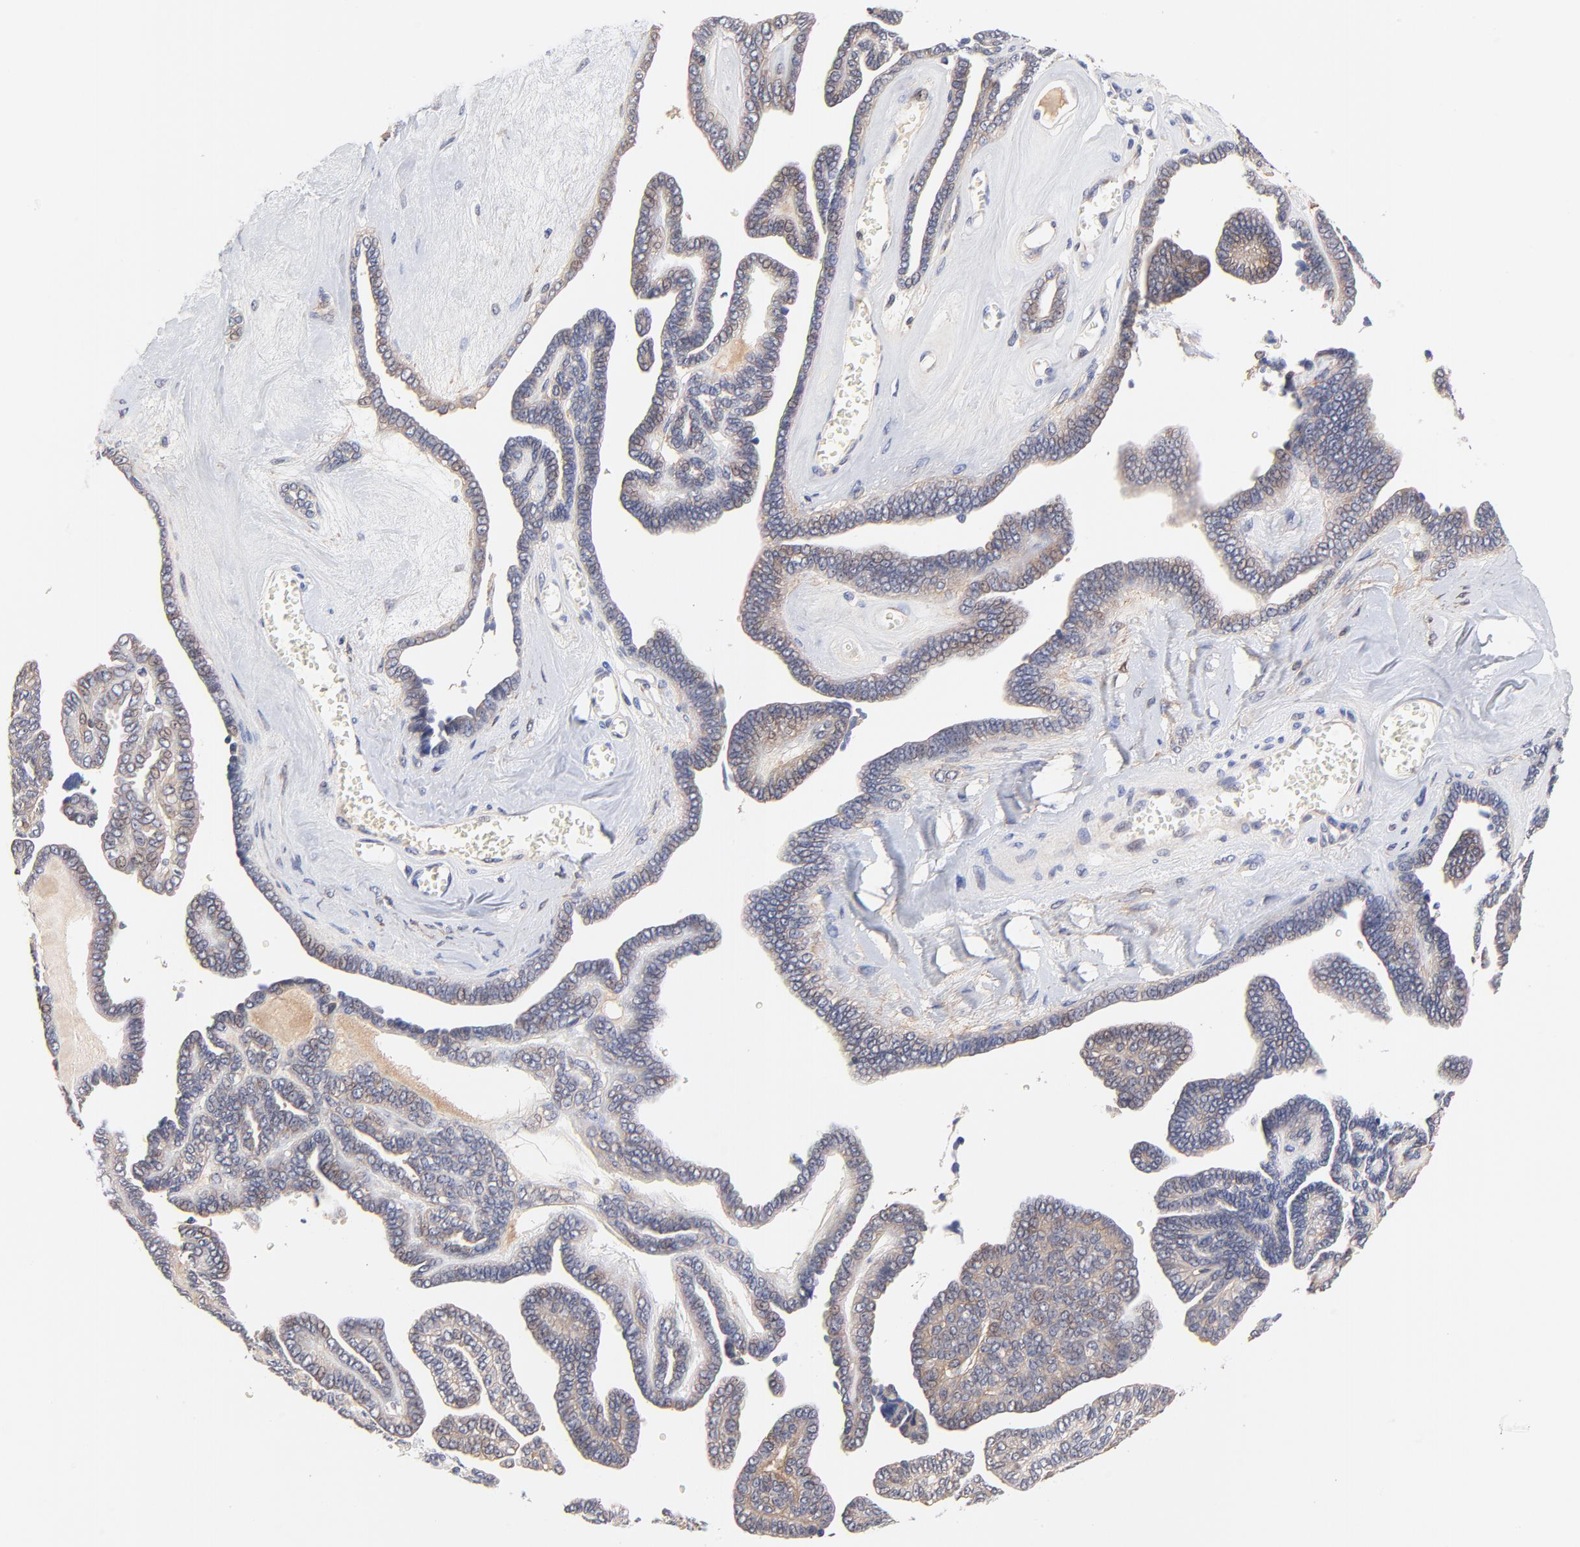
{"staining": {"intensity": "moderate", "quantity": ">75%", "location": "cytoplasmic/membranous"}, "tissue": "ovarian cancer", "cell_type": "Tumor cells", "image_type": "cancer", "snomed": [{"axis": "morphology", "description": "Cystadenocarcinoma, serous, NOS"}, {"axis": "topography", "description": "Ovary"}], "caption": "An image showing moderate cytoplasmic/membranous staining in approximately >75% of tumor cells in ovarian cancer, as visualized by brown immunohistochemical staining.", "gene": "PTK7", "patient": {"sex": "female", "age": 71}}